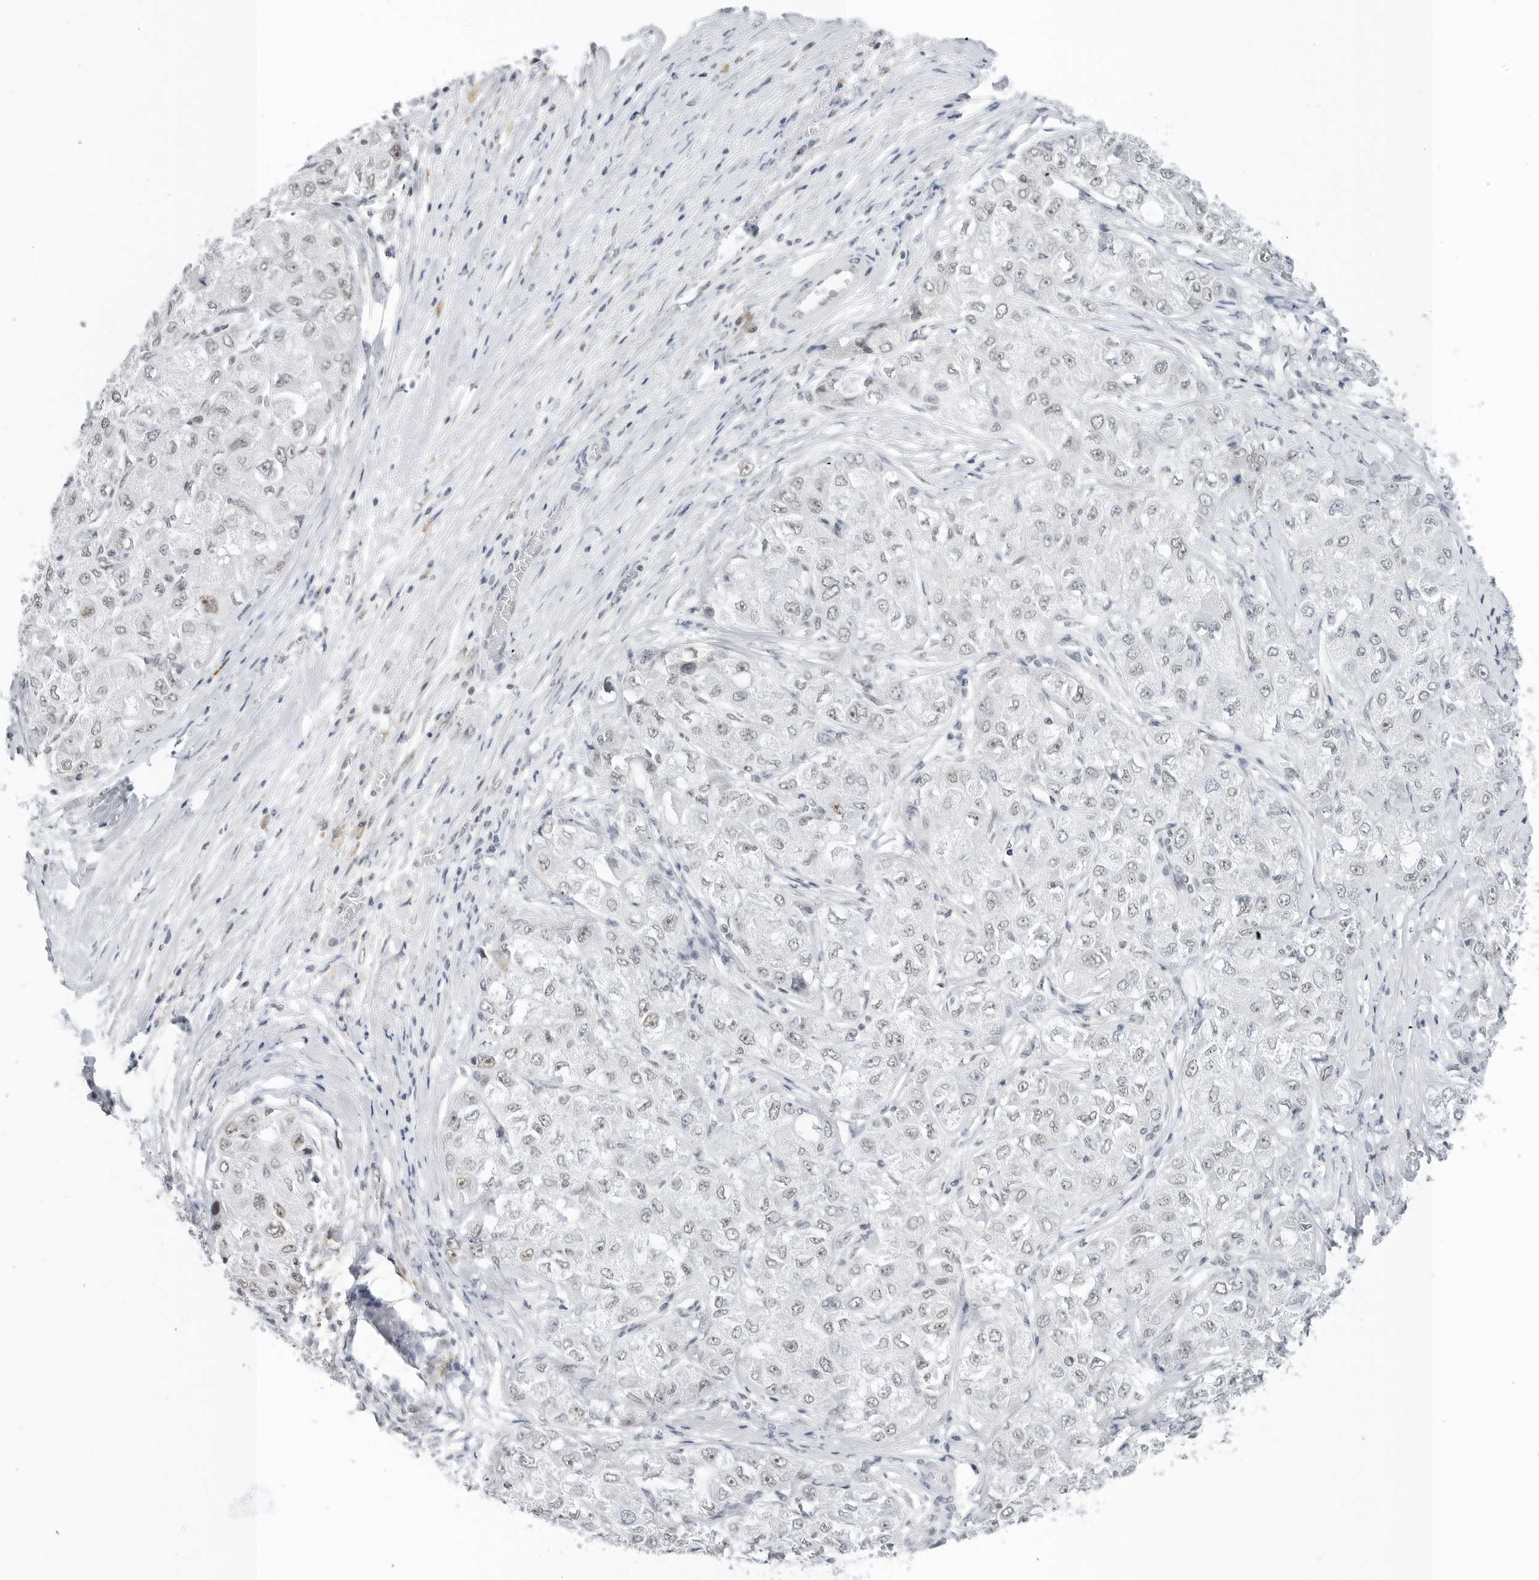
{"staining": {"intensity": "weak", "quantity": "25%-75%", "location": "nuclear"}, "tissue": "liver cancer", "cell_type": "Tumor cells", "image_type": "cancer", "snomed": [{"axis": "morphology", "description": "Carcinoma, Hepatocellular, NOS"}, {"axis": "topography", "description": "Liver"}], "caption": "Immunohistochemical staining of human hepatocellular carcinoma (liver) reveals weak nuclear protein positivity in about 25%-75% of tumor cells.", "gene": "WRAP53", "patient": {"sex": "male", "age": 80}}